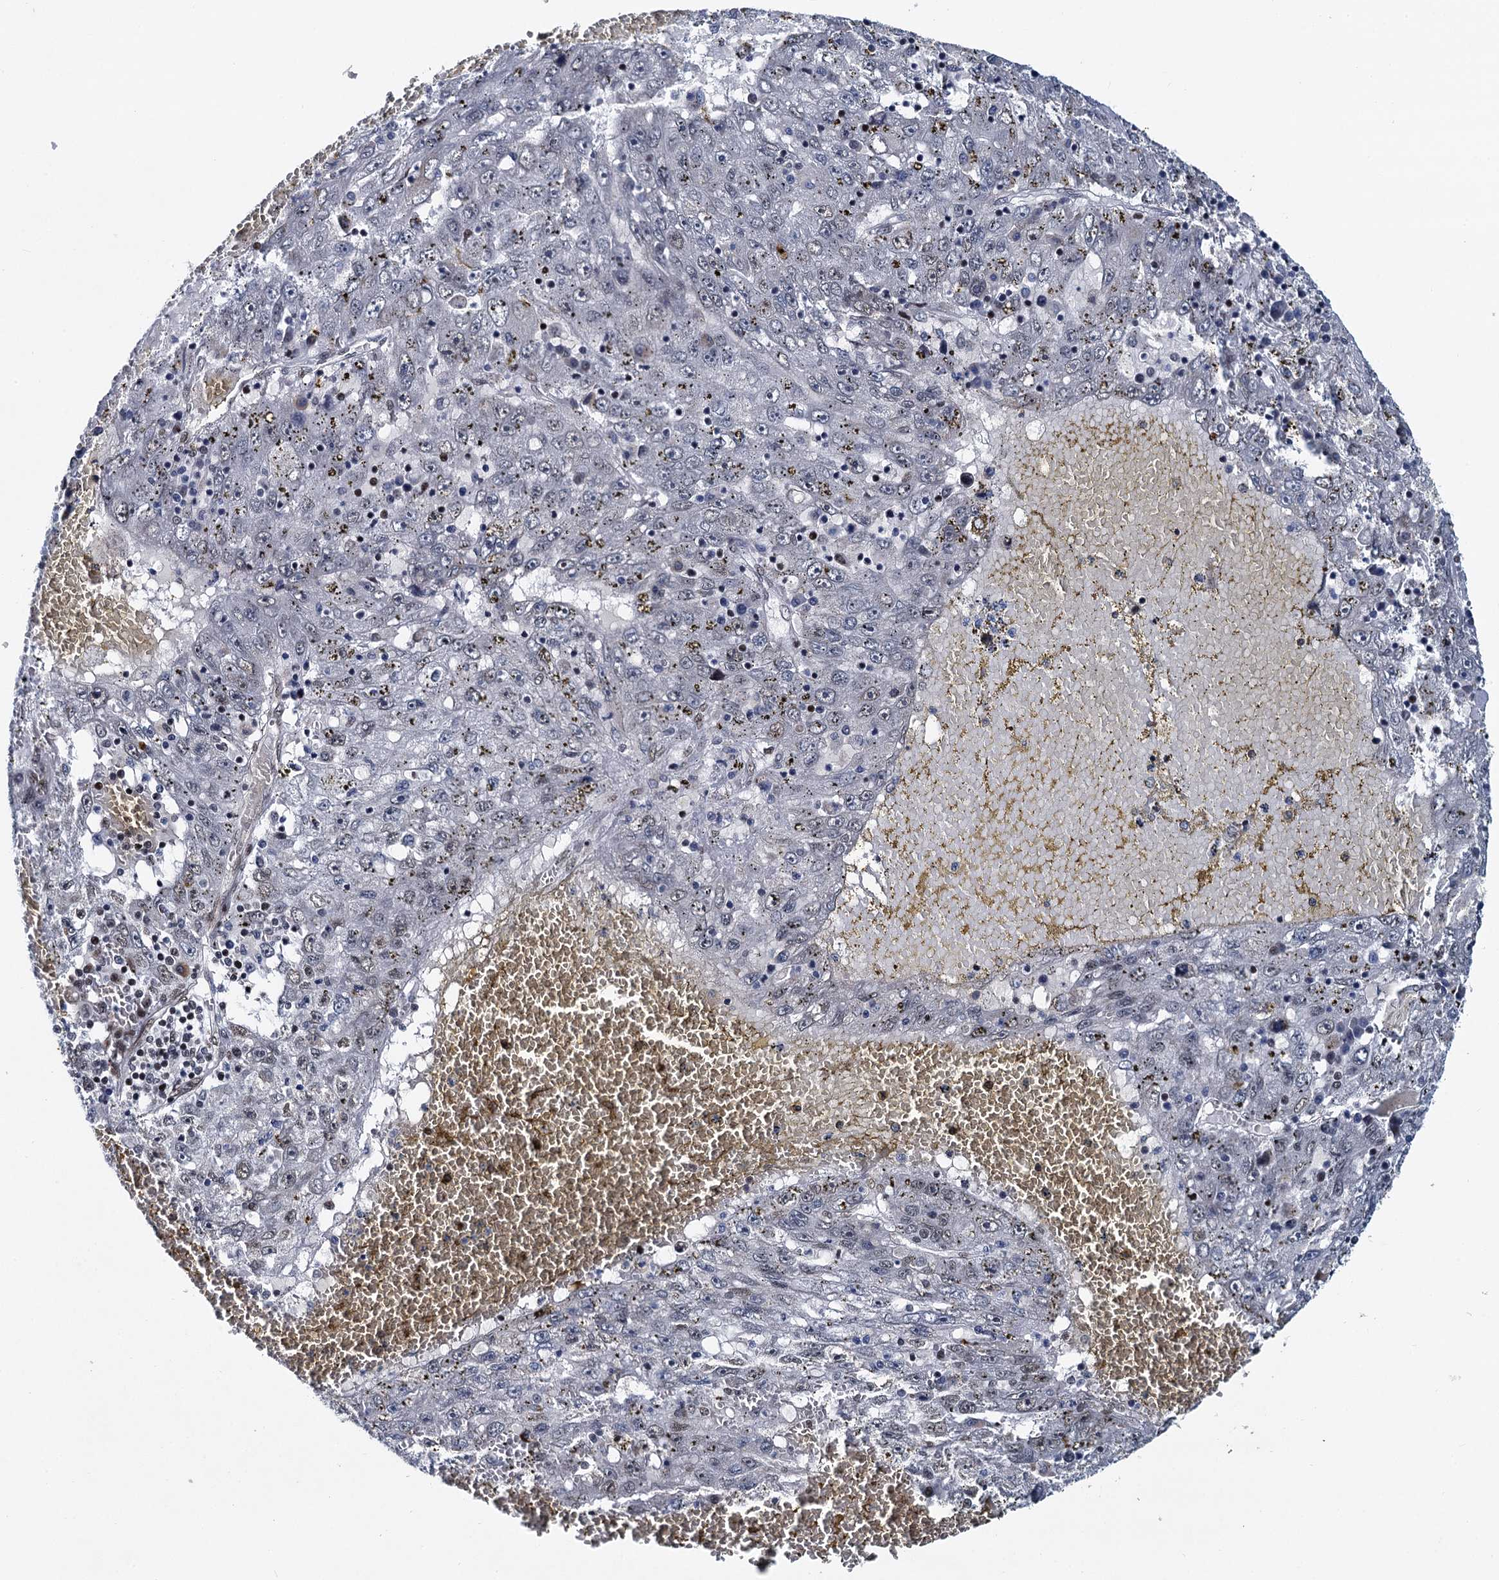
{"staining": {"intensity": "negative", "quantity": "none", "location": "none"}, "tissue": "liver cancer", "cell_type": "Tumor cells", "image_type": "cancer", "snomed": [{"axis": "morphology", "description": "Carcinoma, Hepatocellular, NOS"}, {"axis": "topography", "description": "Liver"}], "caption": "Hepatocellular carcinoma (liver) was stained to show a protein in brown. There is no significant positivity in tumor cells.", "gene": "RUFY2", "patient": {"sex": "male", "age": 49}}